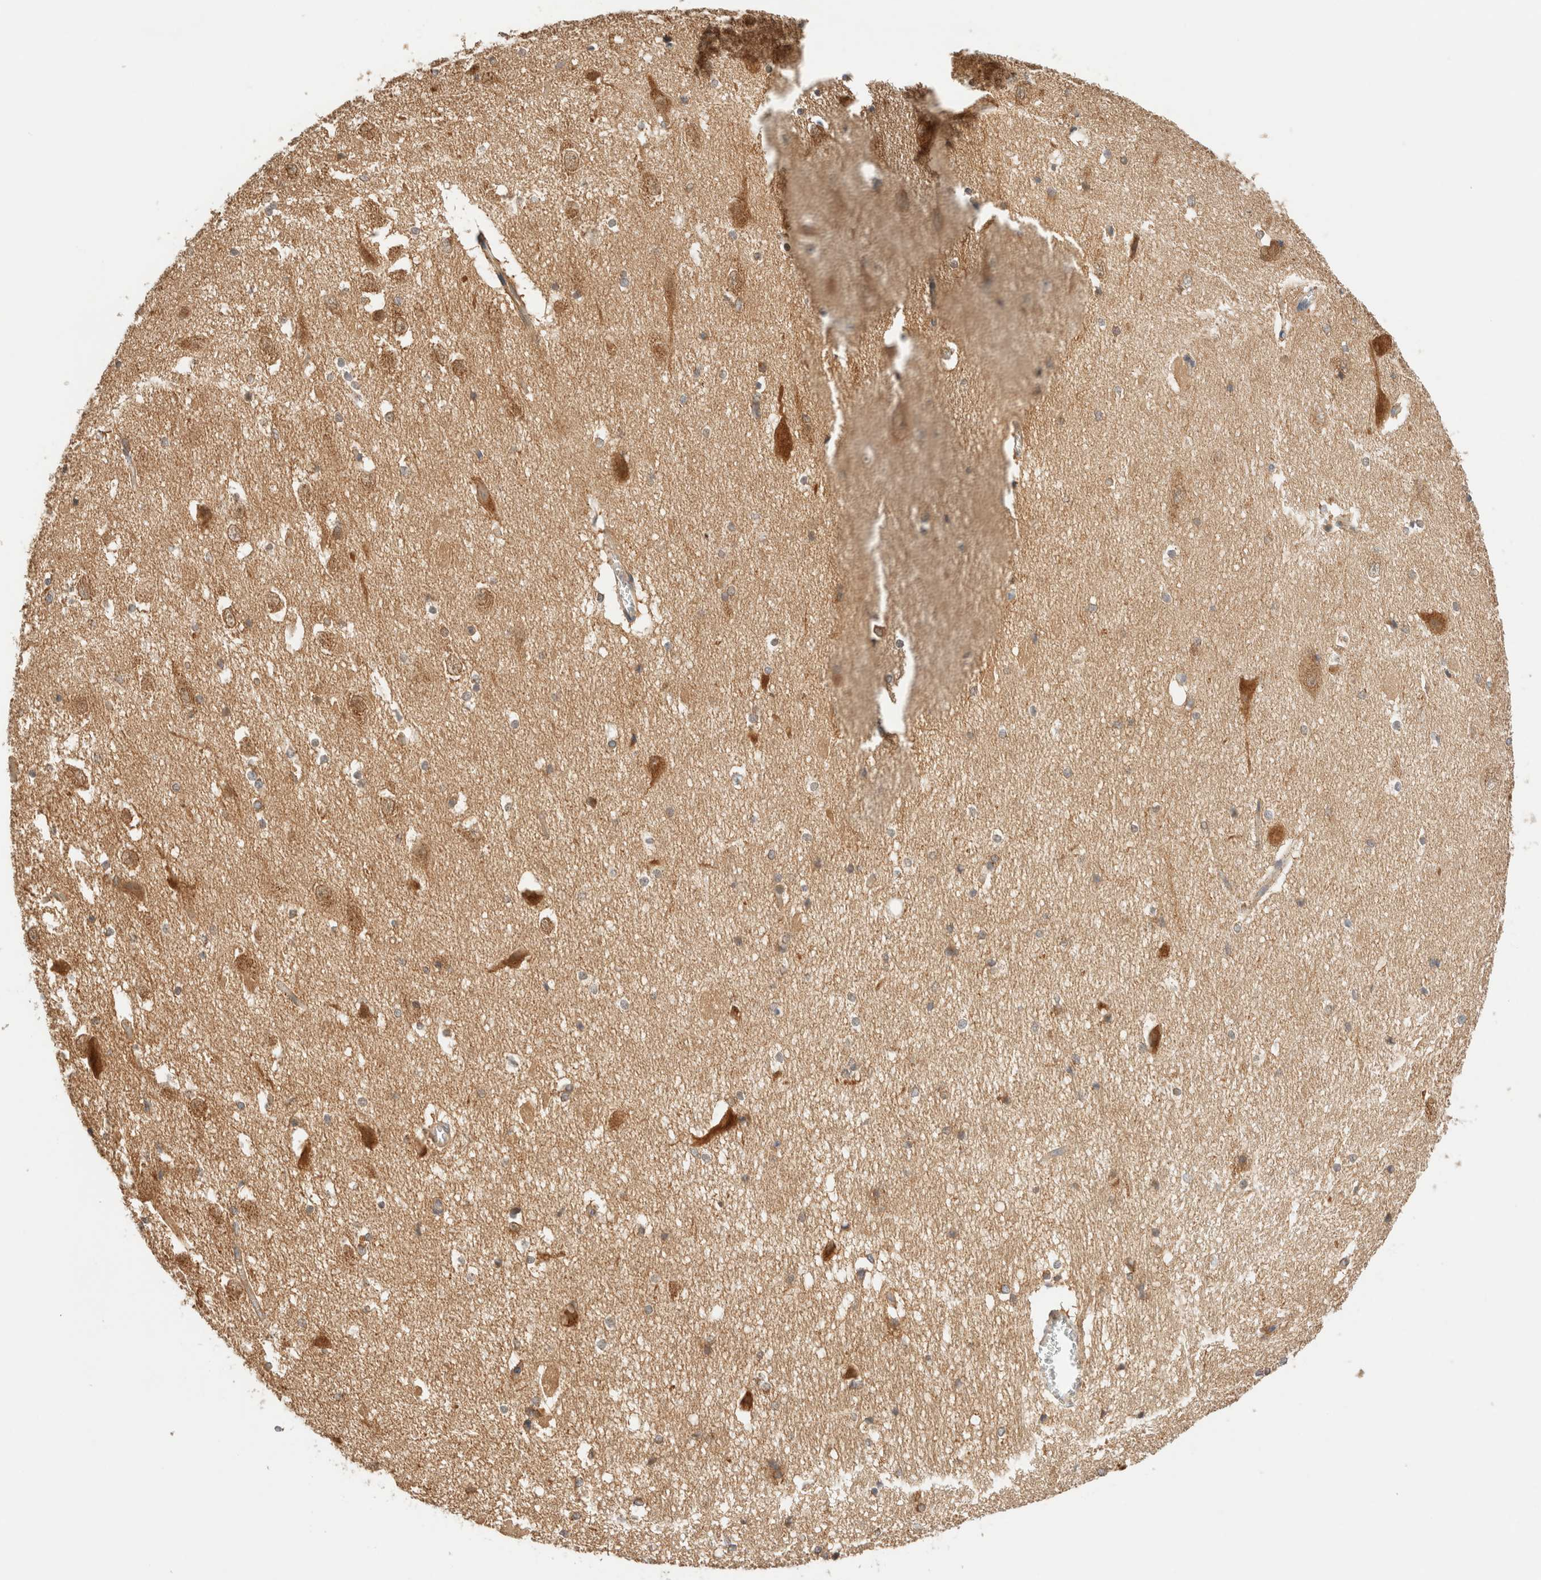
{"staining": {"intensity": "weak", "quantity": "25%-75%", "location": "cytoplasmic/membranous"}, "tissue": "hippocampus", "cell_type": "Glial cells", "image_type": "normal", "snomed": [{"axis": "morphology", "description": "Normal tissue, NOS"}, {"axis": "topography", "description": "Hippocampus"}], "caption": "Immunohistochemistry (IHC) (DAB) staining of benign hippocampus displays weak cytoplasmic/membranous protein staining in approximately 25%-75% of glial cells.", "gene": "RABEP1", "patient": {"sex": "female", "age": 19}}